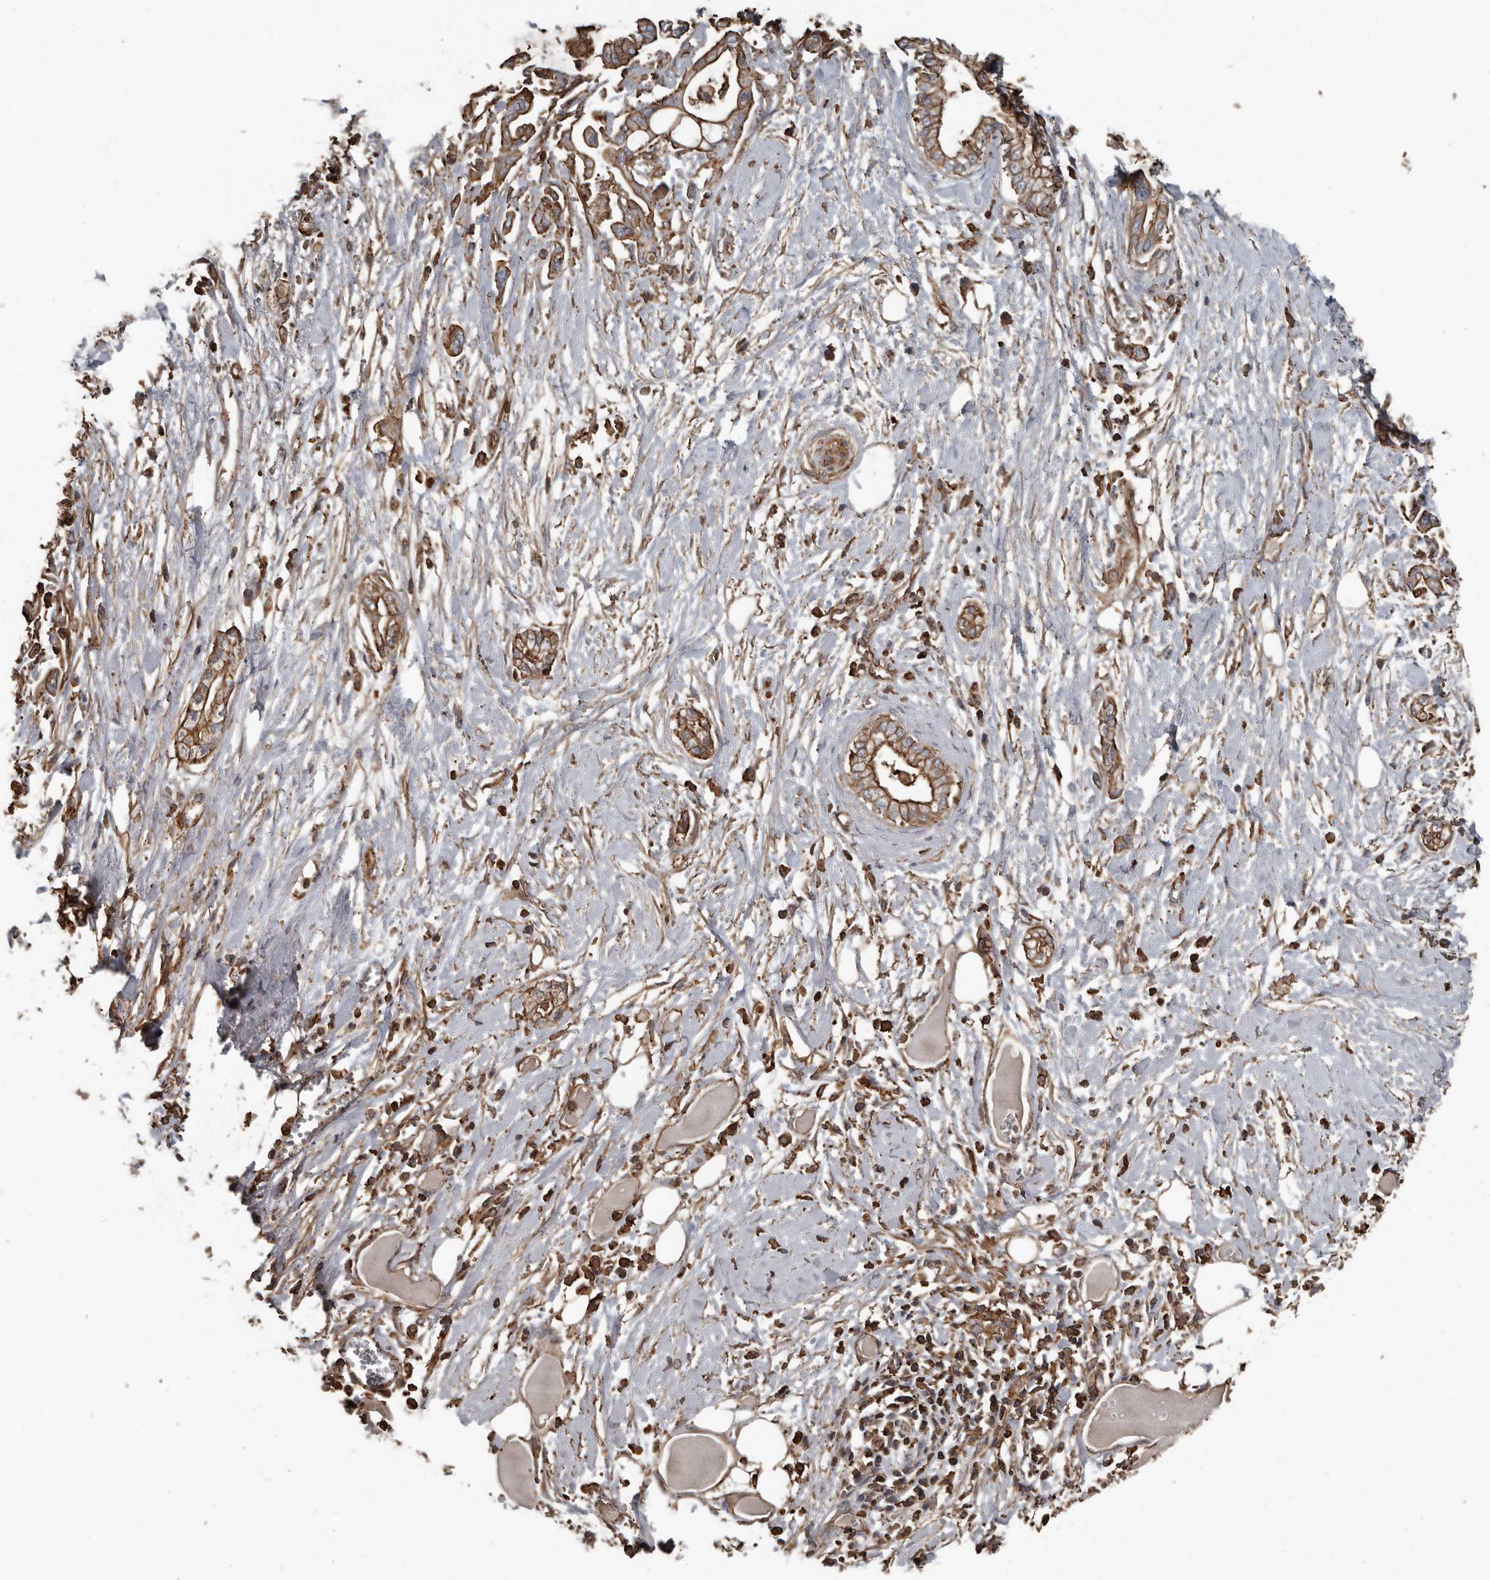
{"staining": {"intensity": "strong", "quantity": "25%-75%", "location": "cytoplasmic/membranous"}, "tissue": "pancreatic cancer", "cell_type": "Tumor cells", "image_type": "cancer", "snomed": [{"axis": "morphology", "description": "Adenocarcinoma, NOS"}, {"axis": "topography", "description": "Pancreas"}], "caption": "There is high levels of strong cytoplasmic/membranous staining in tumor cells of adenocarcinoma (pancreatic), as demonstrated by immunohistochemical staining (brown color).", "gene": "DENND6B", "patient": {"sex": "male", "age": 68}}